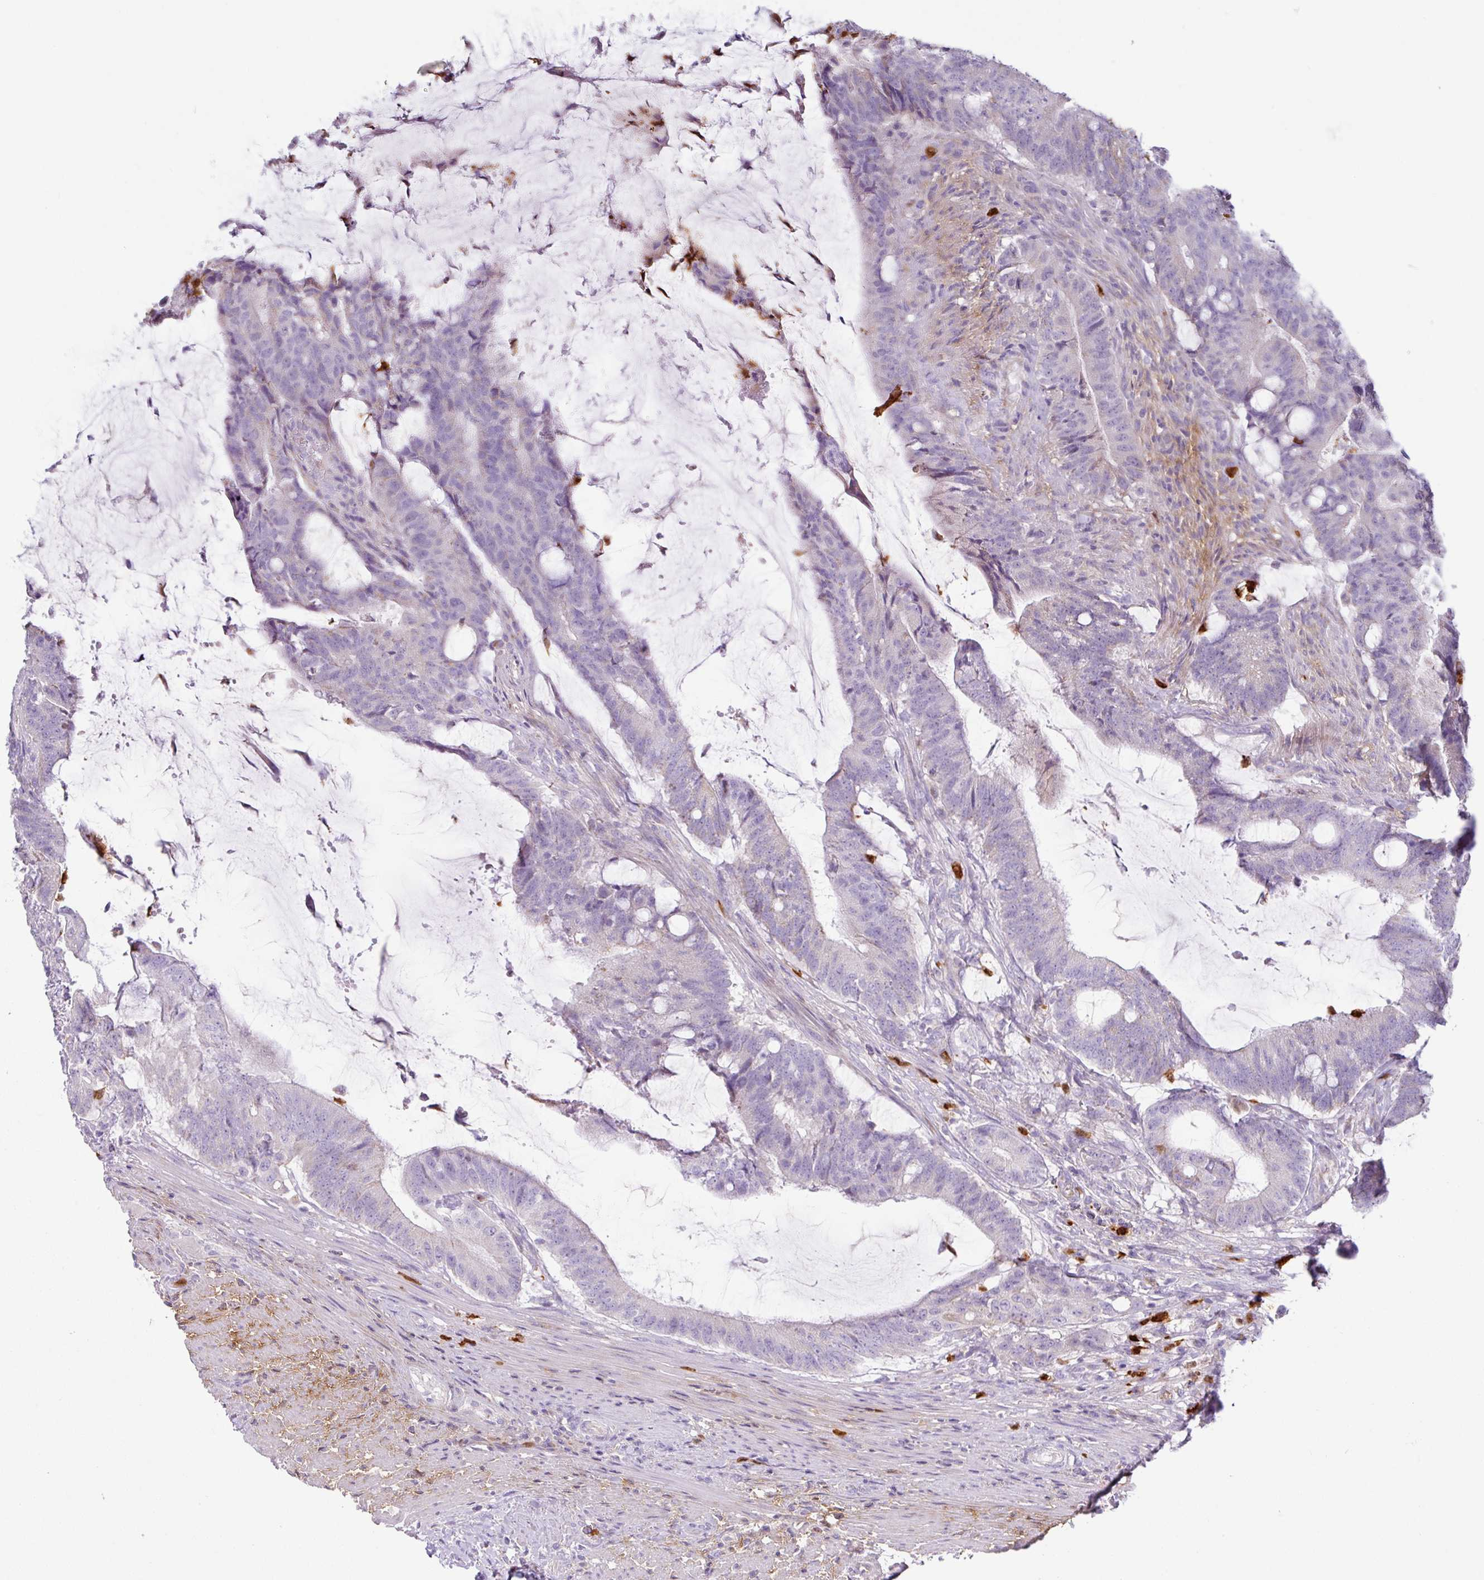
{"staining": {"intensity": "negative", "quantity": "none", "location": "none"}, "tissue": "colorectal cancer", "cell_type": "Tumor cells", "image_type": "cancer", "snomed": [{"axis": "morphology", "description": "Adenocarcinoma, NOS"}, {"axis": "topography", "description": "Colon"}], "caption": "Immunohistochemistry (IHC) of human colorectal adenocarcinoma shows no expression in tumor cells. (Brightfield microscopy of DAB IHC at high magnification).", "gene": "SH2D3C", "patient": {"sex": "female", "age": 43}}